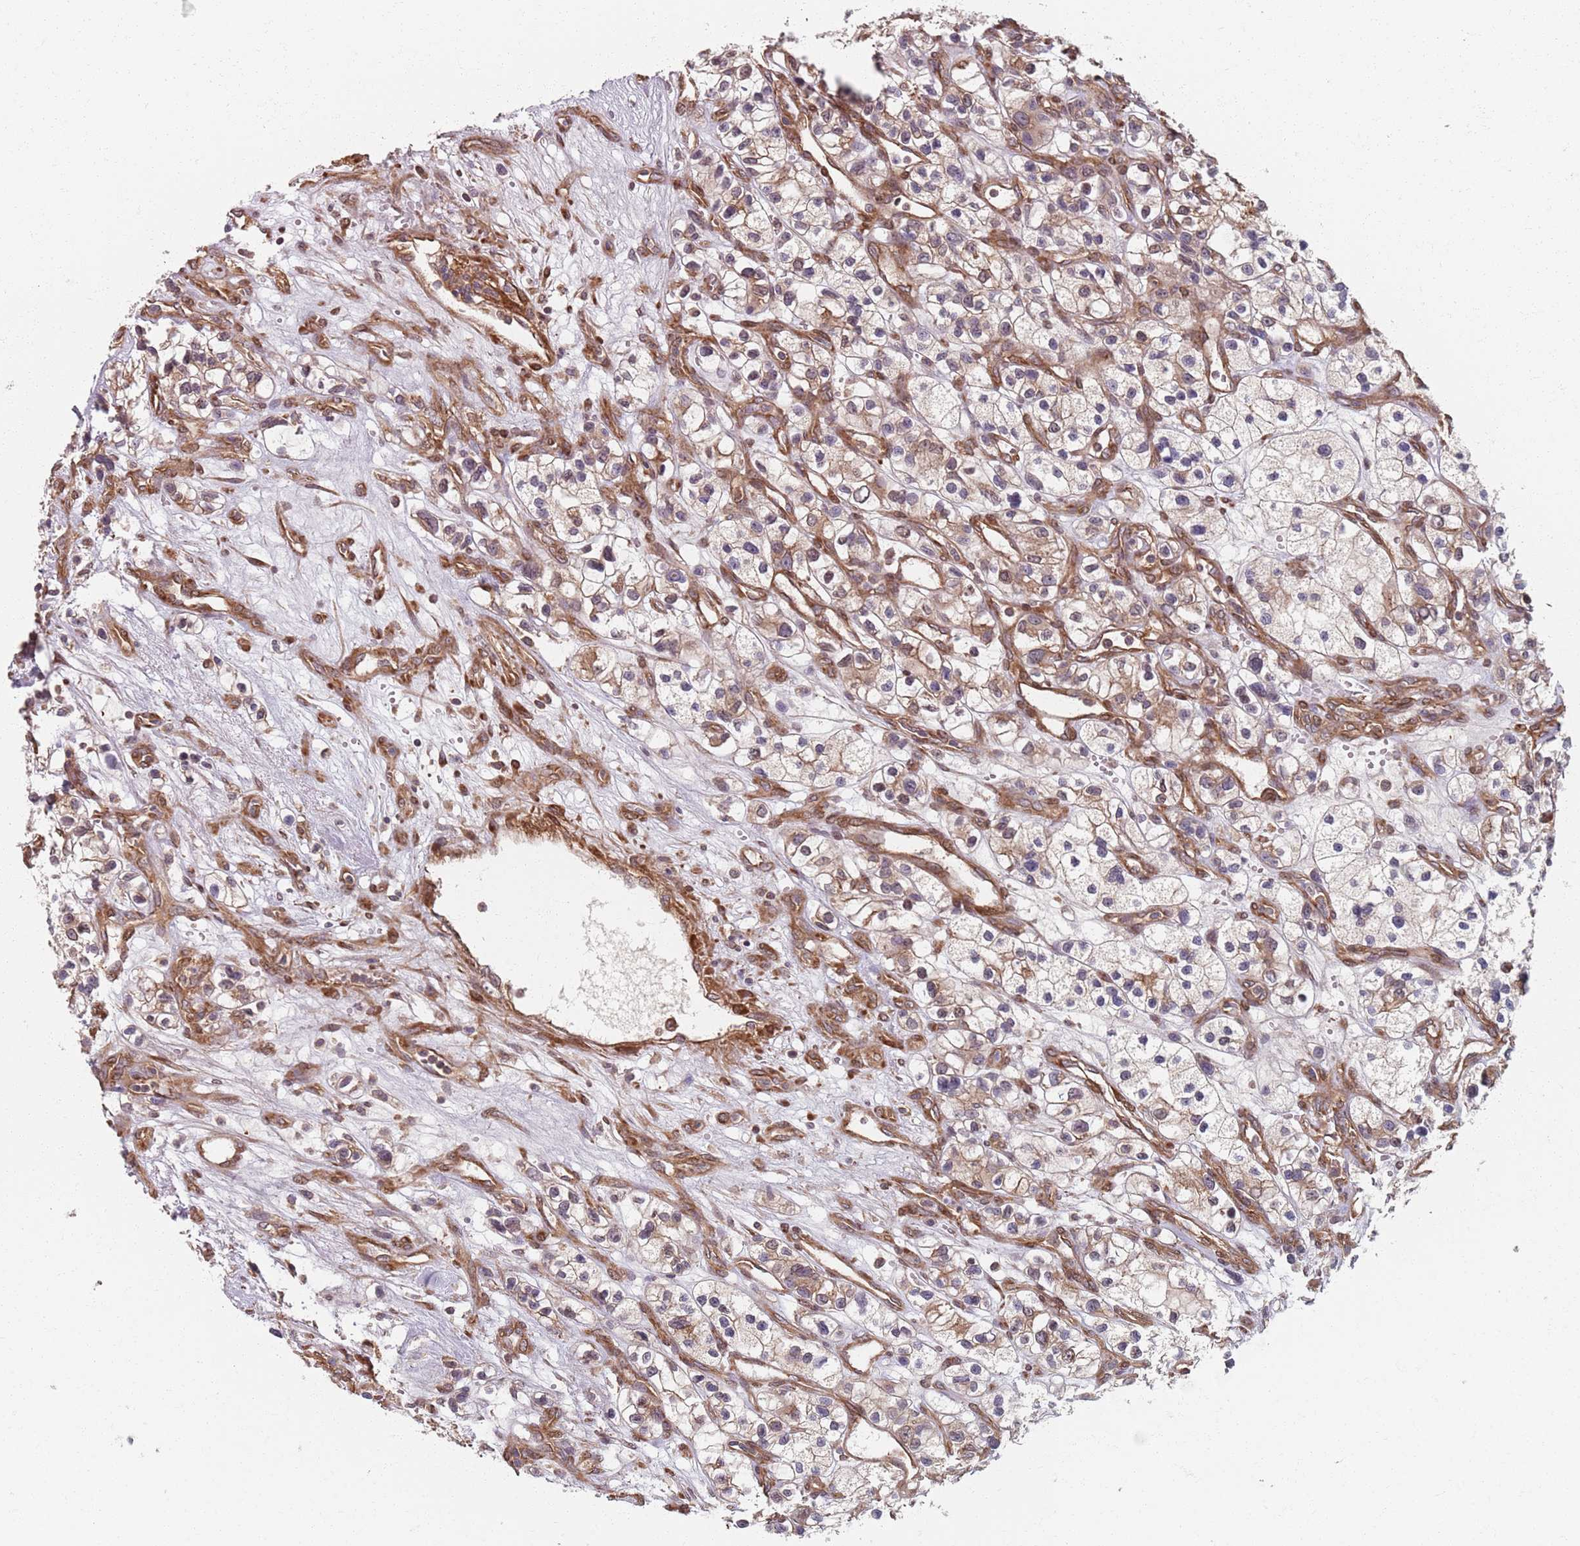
{"staining": {"intensity": "weak", "quantity": ">75%", "location": "cytoplasmic/membranous"}, "tissue": "renal cancer", "cell_type": "Tumor cells", "image_type": "cancer", "snomed": [{"axis": "morphology", "description": "Adenocarcinoma, NOS"}, {"axis": "topography", "description": "Kidney"}], "caption": "Immunohistochemical staining of renal cancer (adenocarcinoma) shows low levels of weak cytoplasmic/membranous positivity in approximately >75% of tumor cells.", "gene": "NOTCH3", "patient": {"sex": "female", "age": 57}}